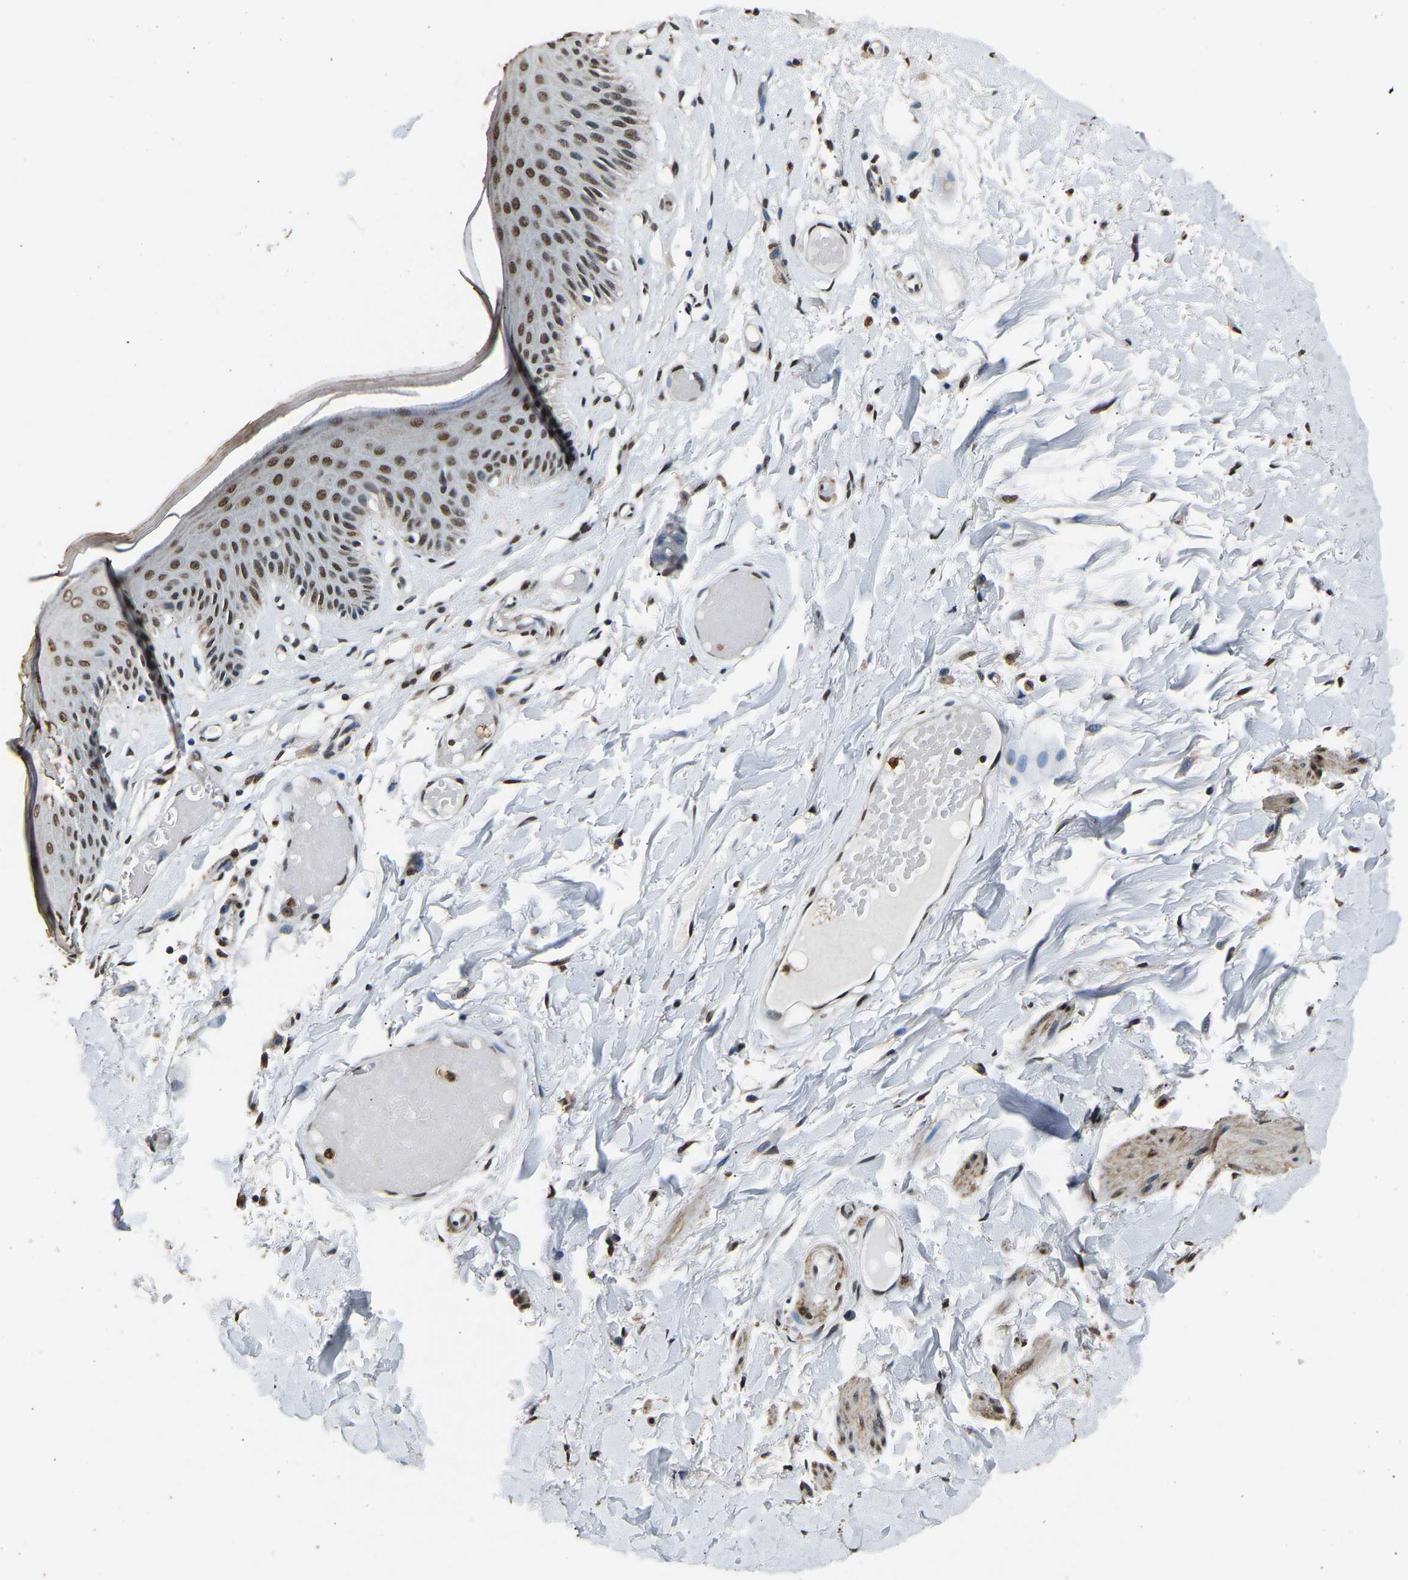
{"staining": {"intensity": "moderate", "quantity": ">75%", "location": "nuclear"}, "tissue": "skin", "cell_type": "Epidermal cells", "image_type": "normal", "snomed": [{"axis": "morphology", "description": "Normal tissue, NOS"}, {"axis": "topography", "description": "Vulva"}], "caption": "A medium amount of moderate nuclear positivity is seen in approximately >75% of epidermal cells in benign skin.", "gene": "SAFB", "patient": {"sex": "female", "age": 73}}